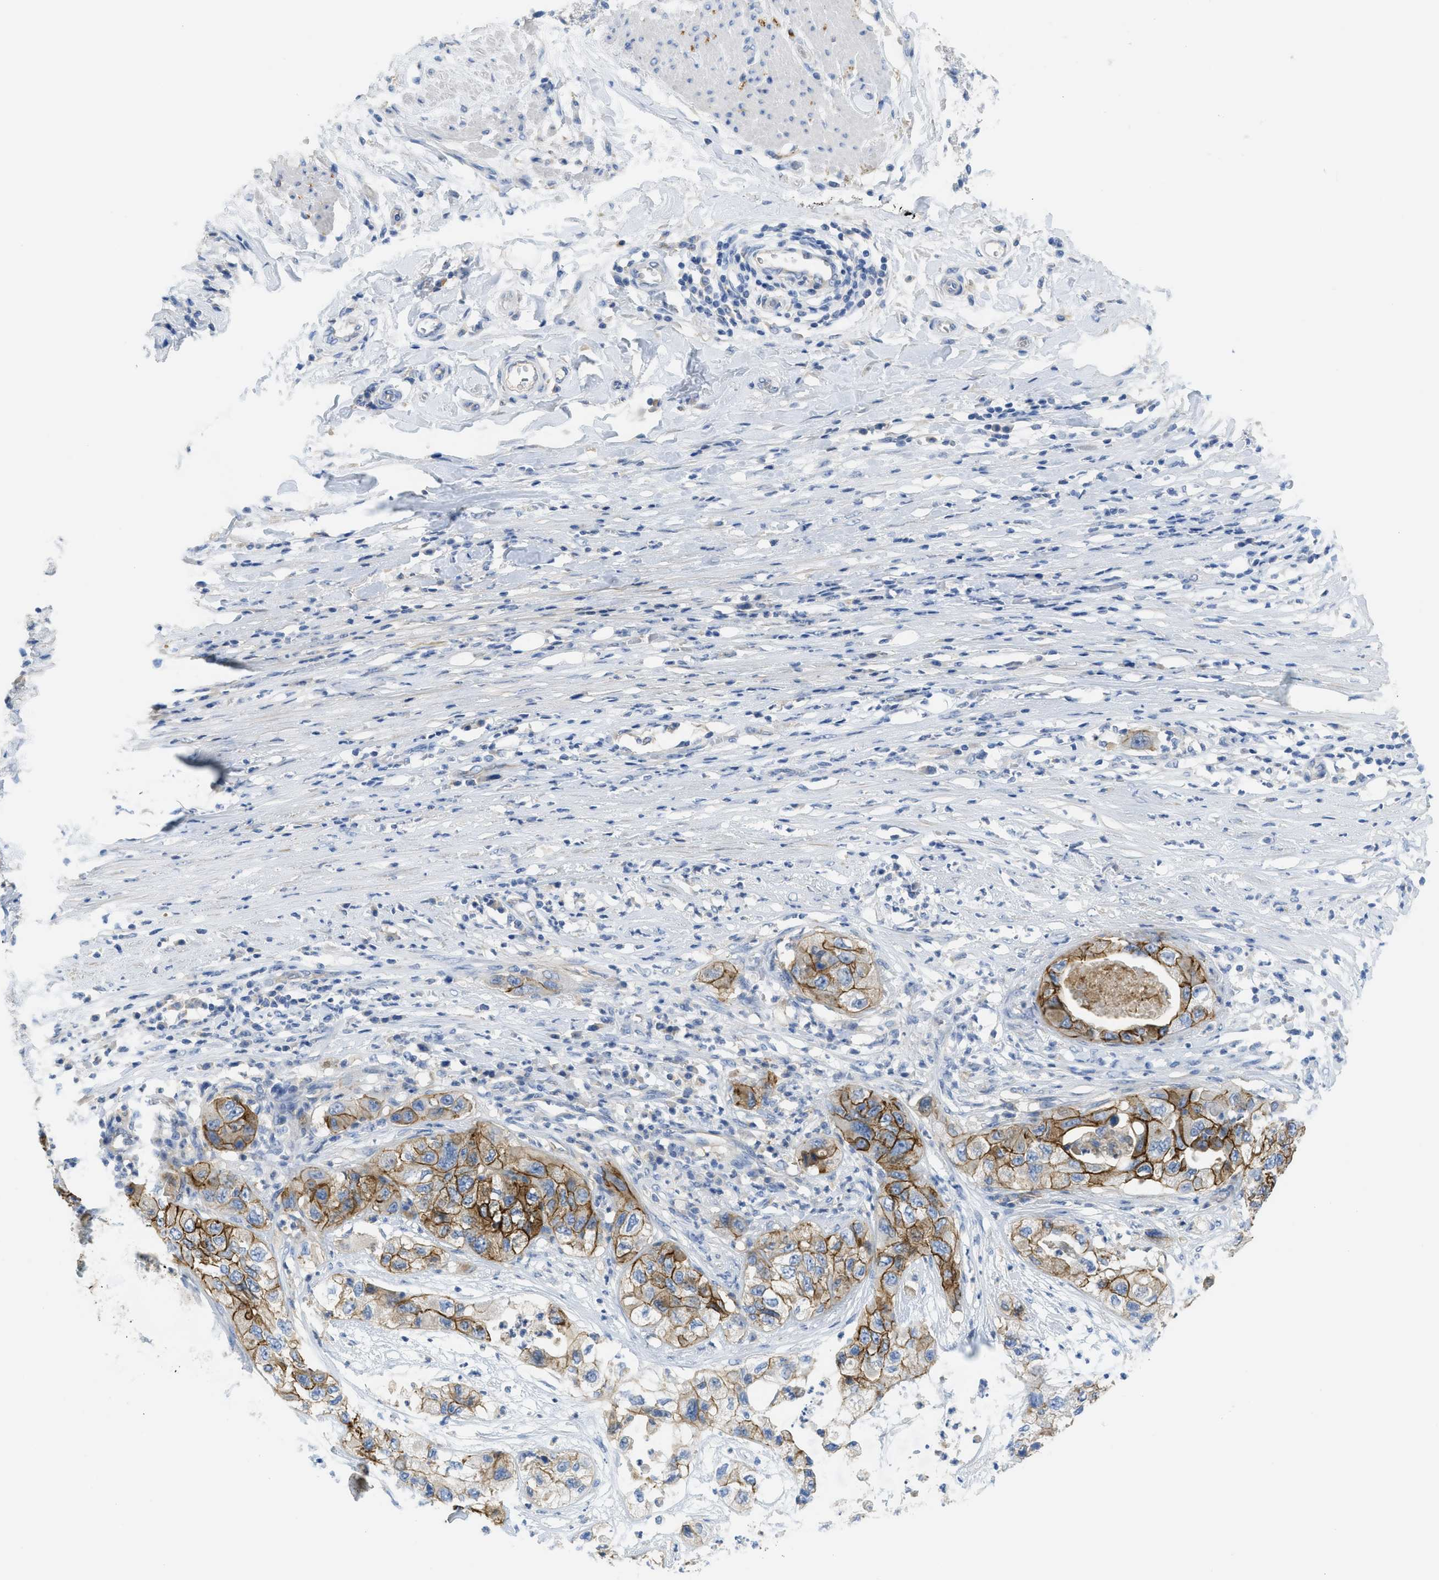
{"staining": {"intensity": "strong", "quantity": ">75%", "location": "cytoplasmic/membranous"}, "tissue": "pancreatic cancer", "cell_type": "Tumor cells", "image_type": "cancer", "snomed": [{"axis": "morphology", "description": "Adenocarcinoma, NOS"}, {"axis": "topography", "description": "Pancreas"}], "caption": "A brown stain shows strong cytoplasmic/membranous expression of a protein in pancreatic cancer (adenocarcinoma) tumor cells. (IHC, brightfield microscopy, high magnification).", "gene": "CNNM4", "patient": {"sex": "female", "age": 78}}